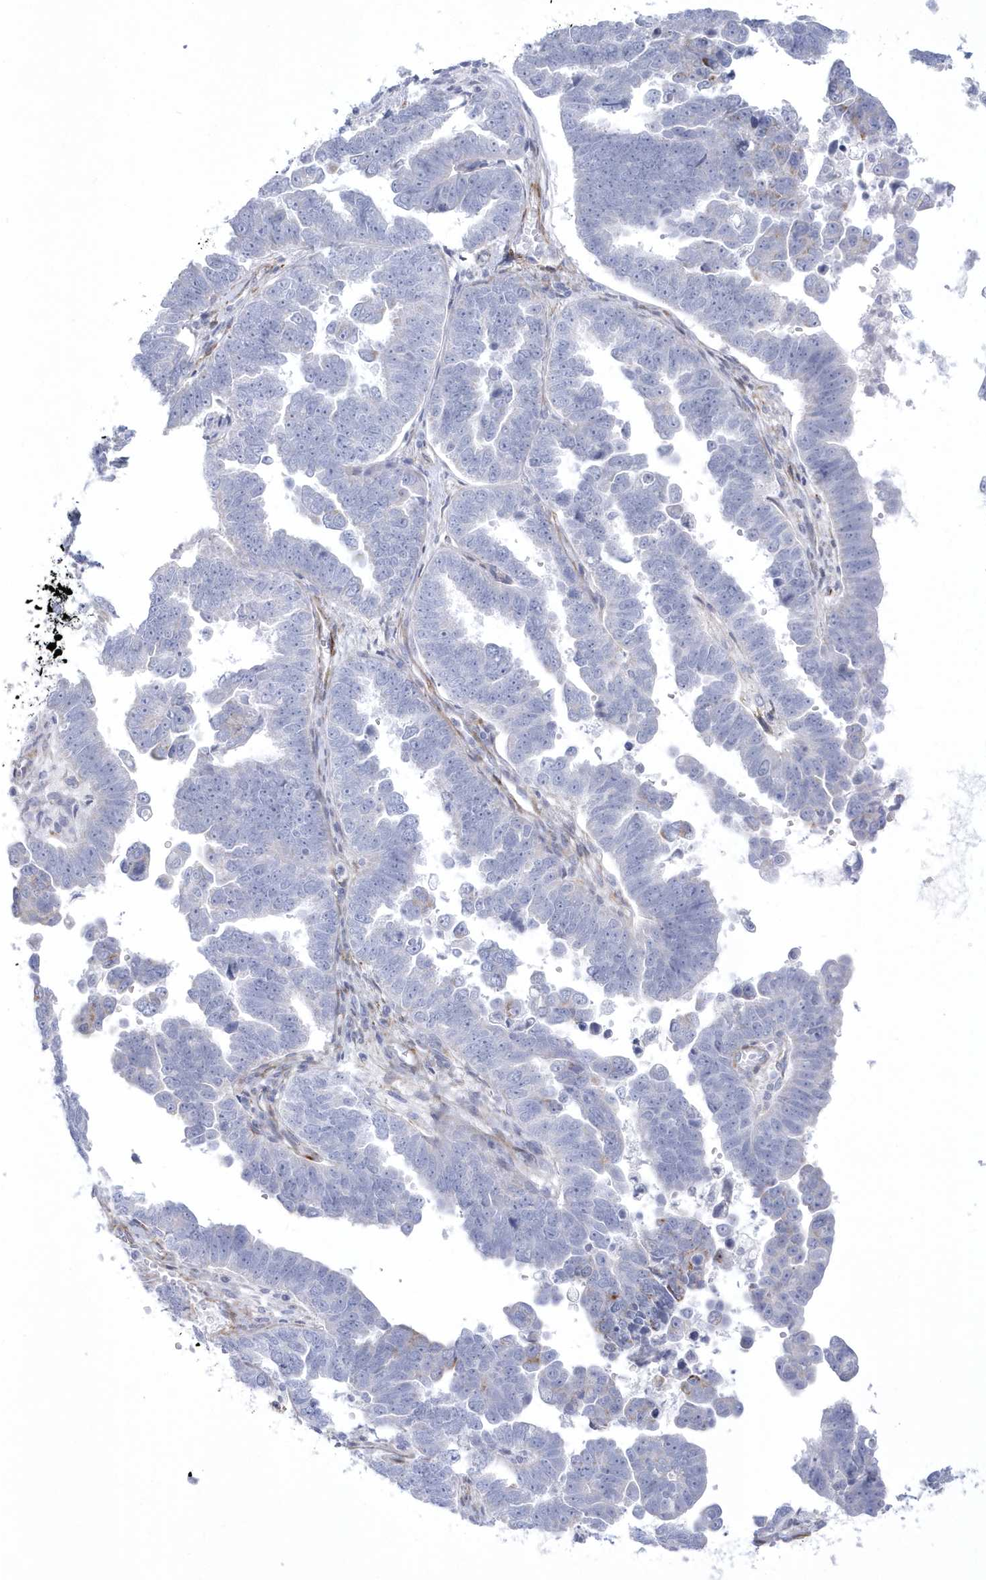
{"staining": {"intensity": "negative", "quantity": "none", "location": "none"}, "tissue": "endometrial cancer", "cell_type": "Tumor cells", "image_type": "cancer", "snomed": [{"axis": "morphology", "description": "Adenocarcinoma, NOS"}, {"axis": "topography", "description": "Endometrium"}], "caption": "The micrograph demonstrates no significant staining in tumor cells of endometrial cancer.", "gene": "WDR27", "patient": {"sex": "female", "age": 75}}